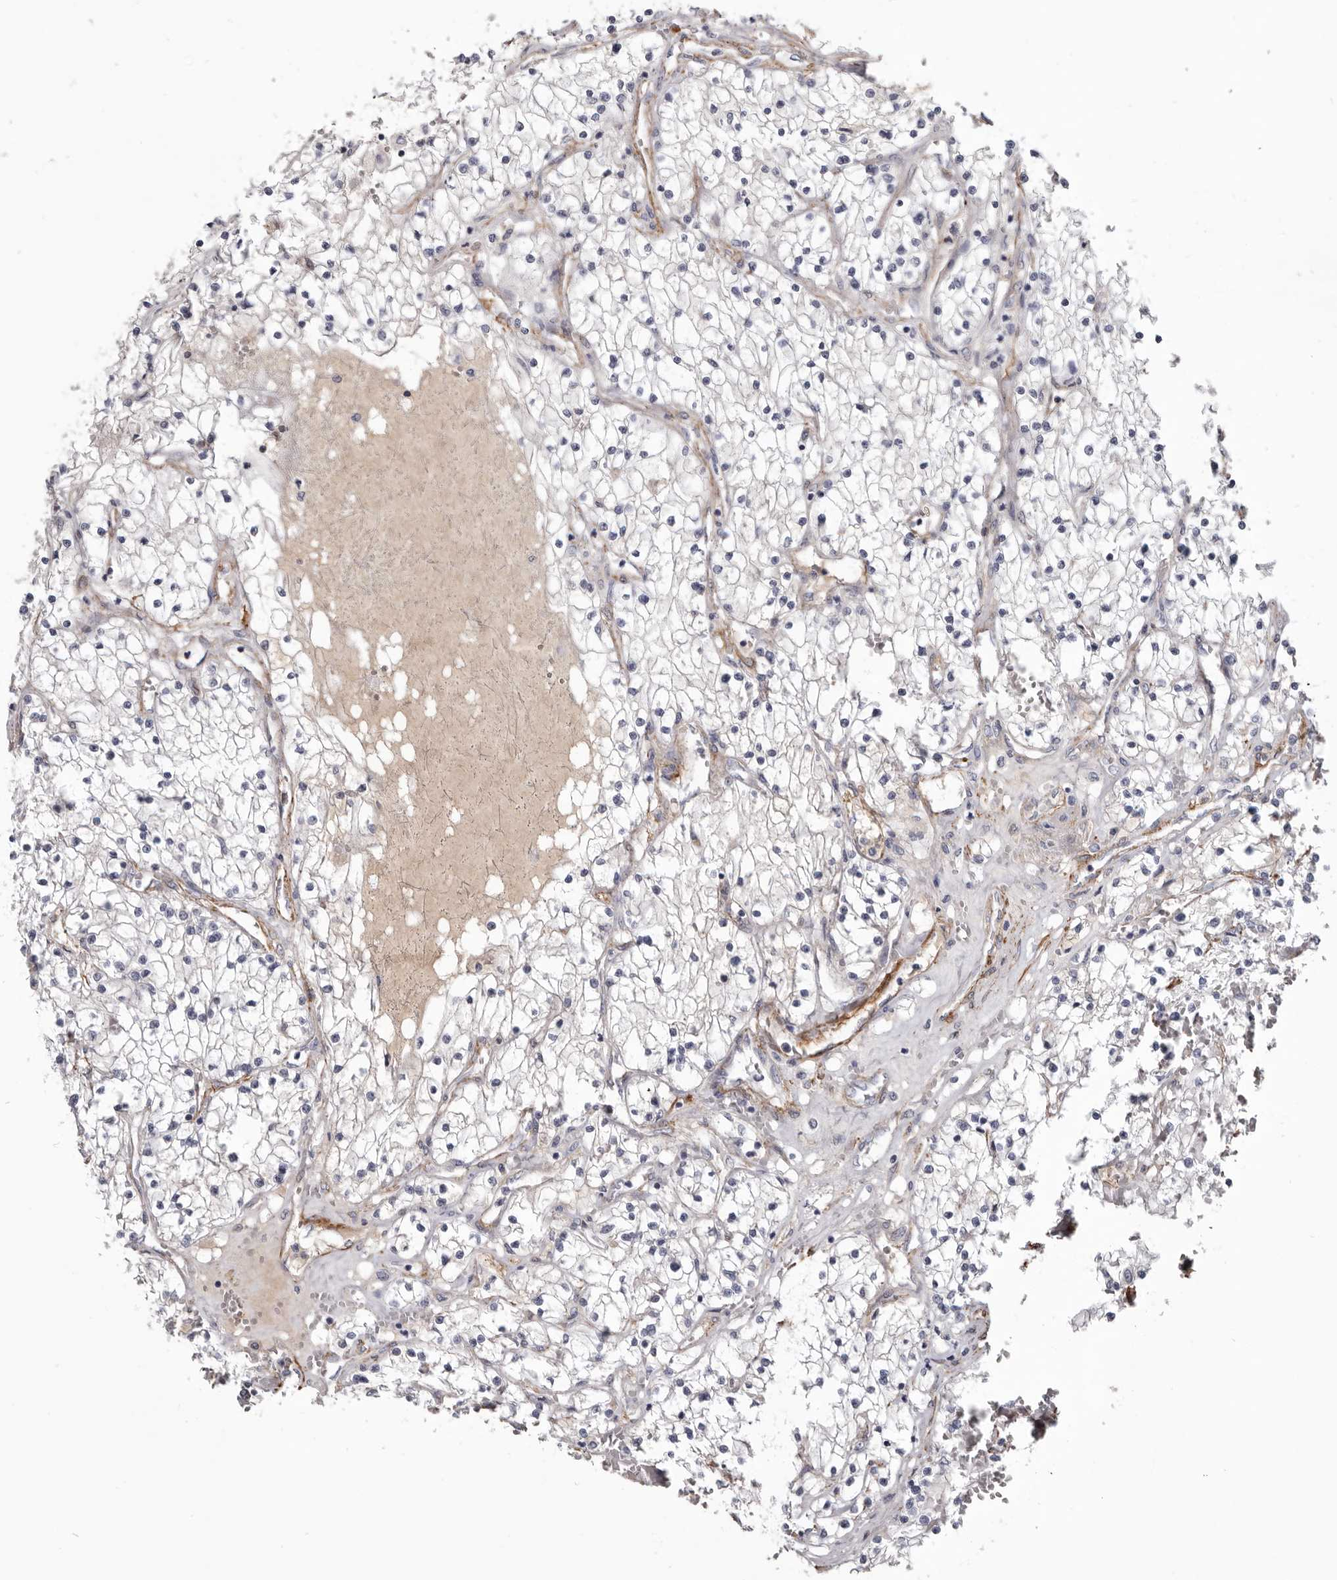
{"staining": {"intensity": "negative", "quantity": "none", "location": "none"}, "tissue": "renal cancer", "cell_type": "Tumor cells", "image_type": "cancer", "snomed": [{"axis": "morphology", "description": "Normal tissue, NOS"}, {"axis": "morphology", "description": "Adenocarcinoma, NOS"}, {"axis": "topography", "description": "Kidney"}], "caption": "This micrograph is of renal adenocarcinoma stained with immunohistochemistry (IHC) to label a protein in brown with the nuclei are counter-stained blue. There is no staining in tumor cells. Brightfield microscopy of immunohistochemistry (IHC) stained with DAB (brown) and hematoxylin (blue), captured at high magnification.", "gene": "CGN", "patient": {"sex": "male", "age": 68}}